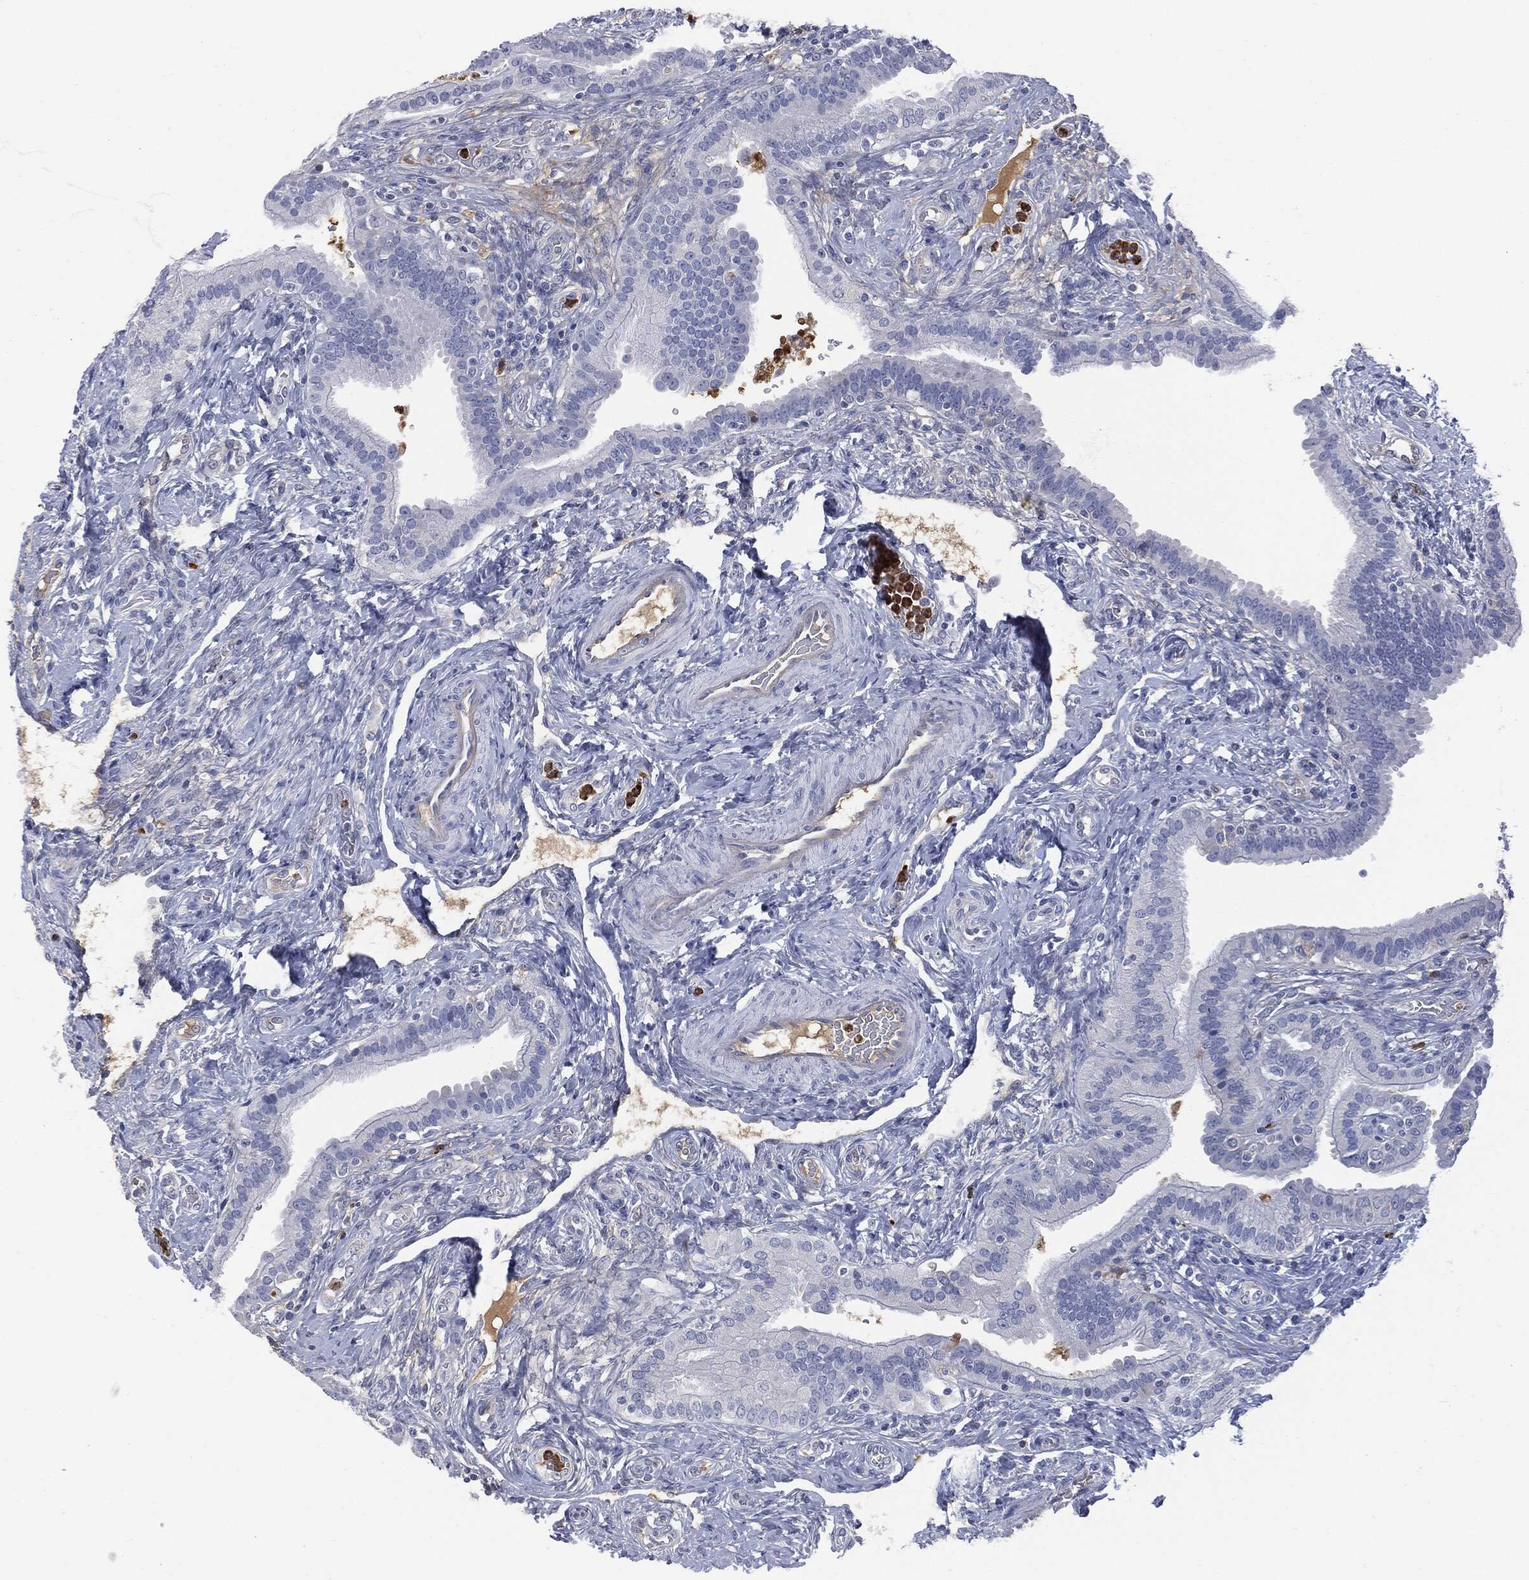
{"staining": {"intensity": "negative", "quantity": "none", "location": "none"}, "tissue": "fallopian tube", "cell_type": "Glandular cells", "image_type": "normal", "snomed": [{"axis": "morphology", "description": "Normal tissue, NOS"}, {"axis": "topography", "description": "Fallopian tube"}], "caption": "Immunohistochemical staining of unremarkable human fallopian tube shows no significant staining in glandular cells.", "gene": "BTK", "patient": {"sex": "female", "age": 41}}